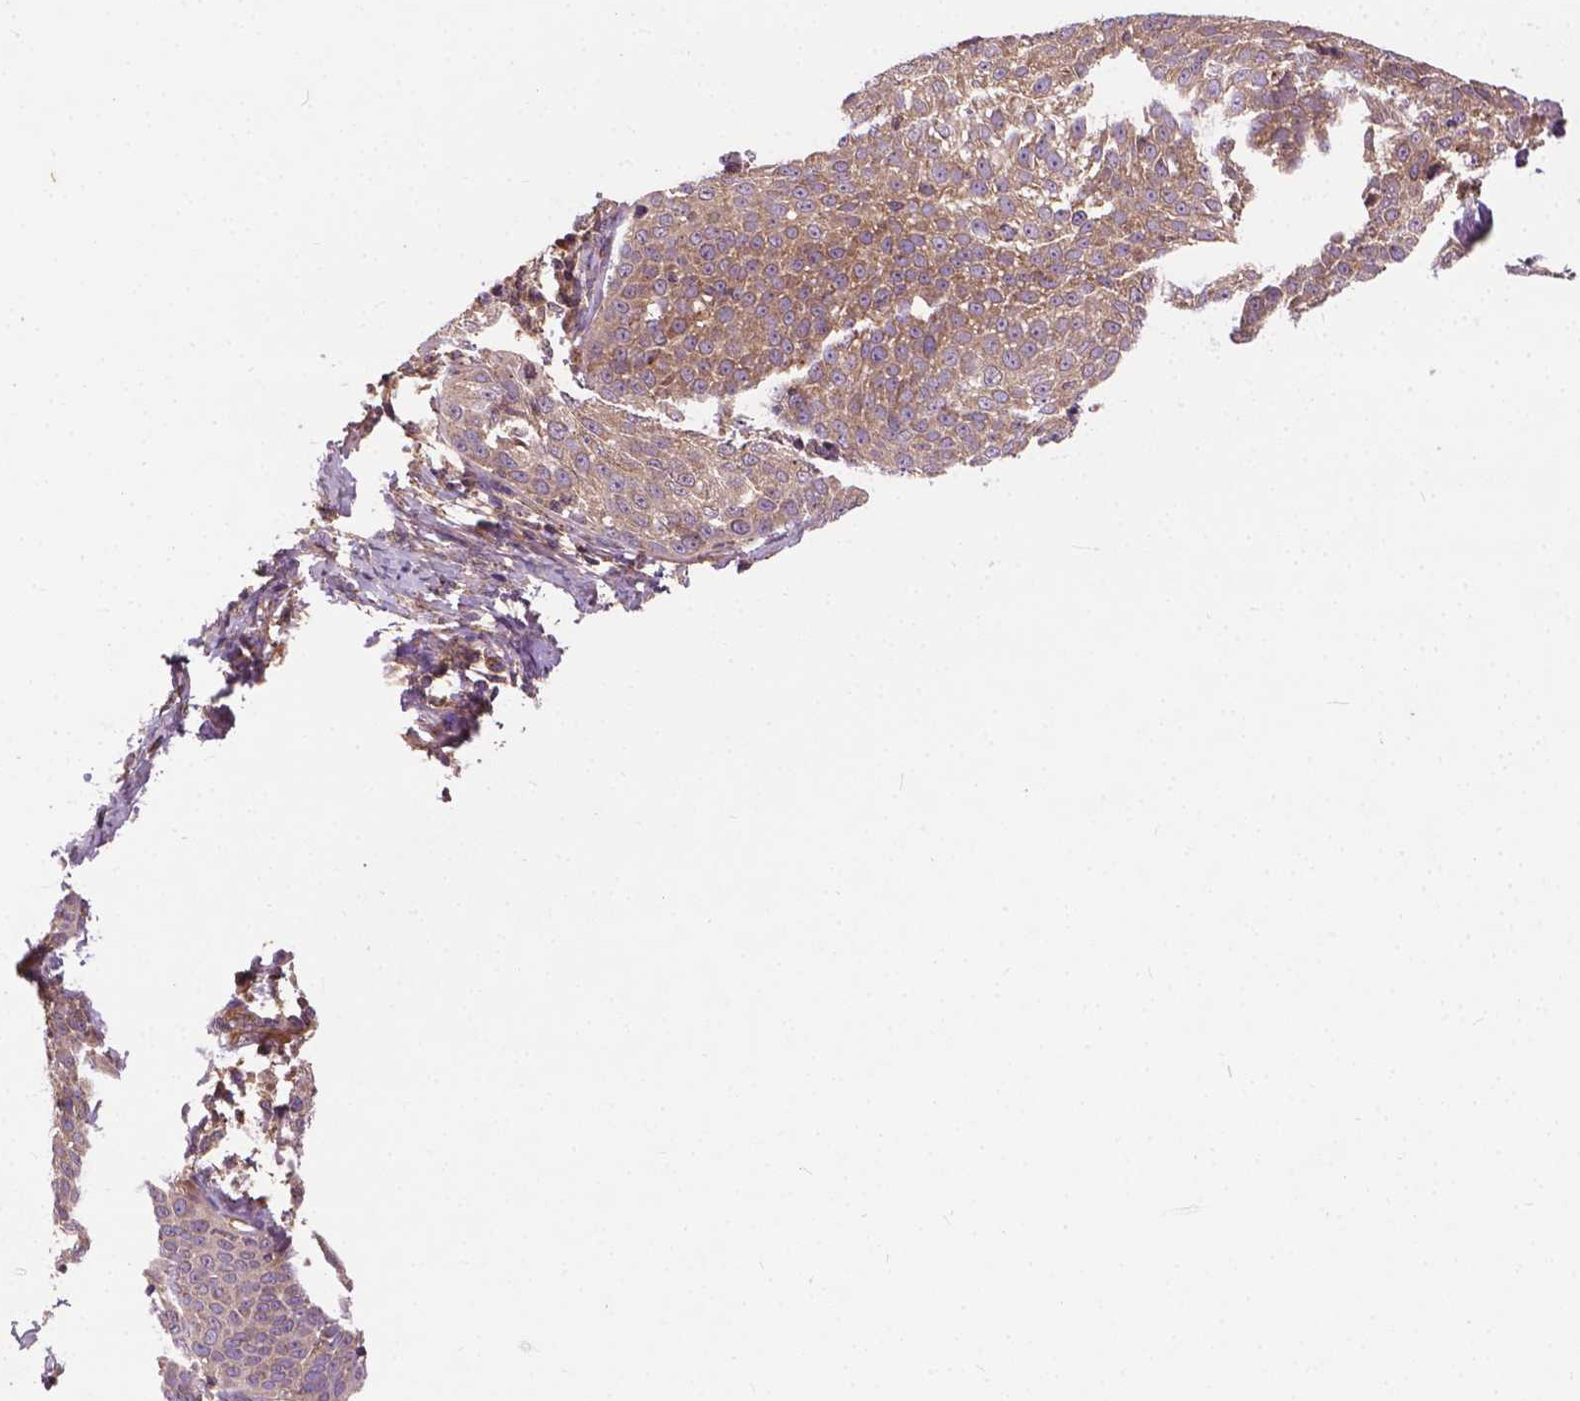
{"staining": {"intensity": "negative", "quantity": "none", "location": "none"}, "tissue": "cervical cancer", "cell_type": "Tumor cells", "image_type": "cancer", "snomed": [{"axis": "morphology", "description": "Squamous cell carcinoma, NOS"}, {"axis": "topography", "description": "Cervix"}], "caption": "A high-resolution micrograph shows IHC staining of cervical squamous cell carcinoma, which demonstrates no significant expression in tumor cells.", "gene": "MZT1", "patient": {"sex": "female", "age": 51}}